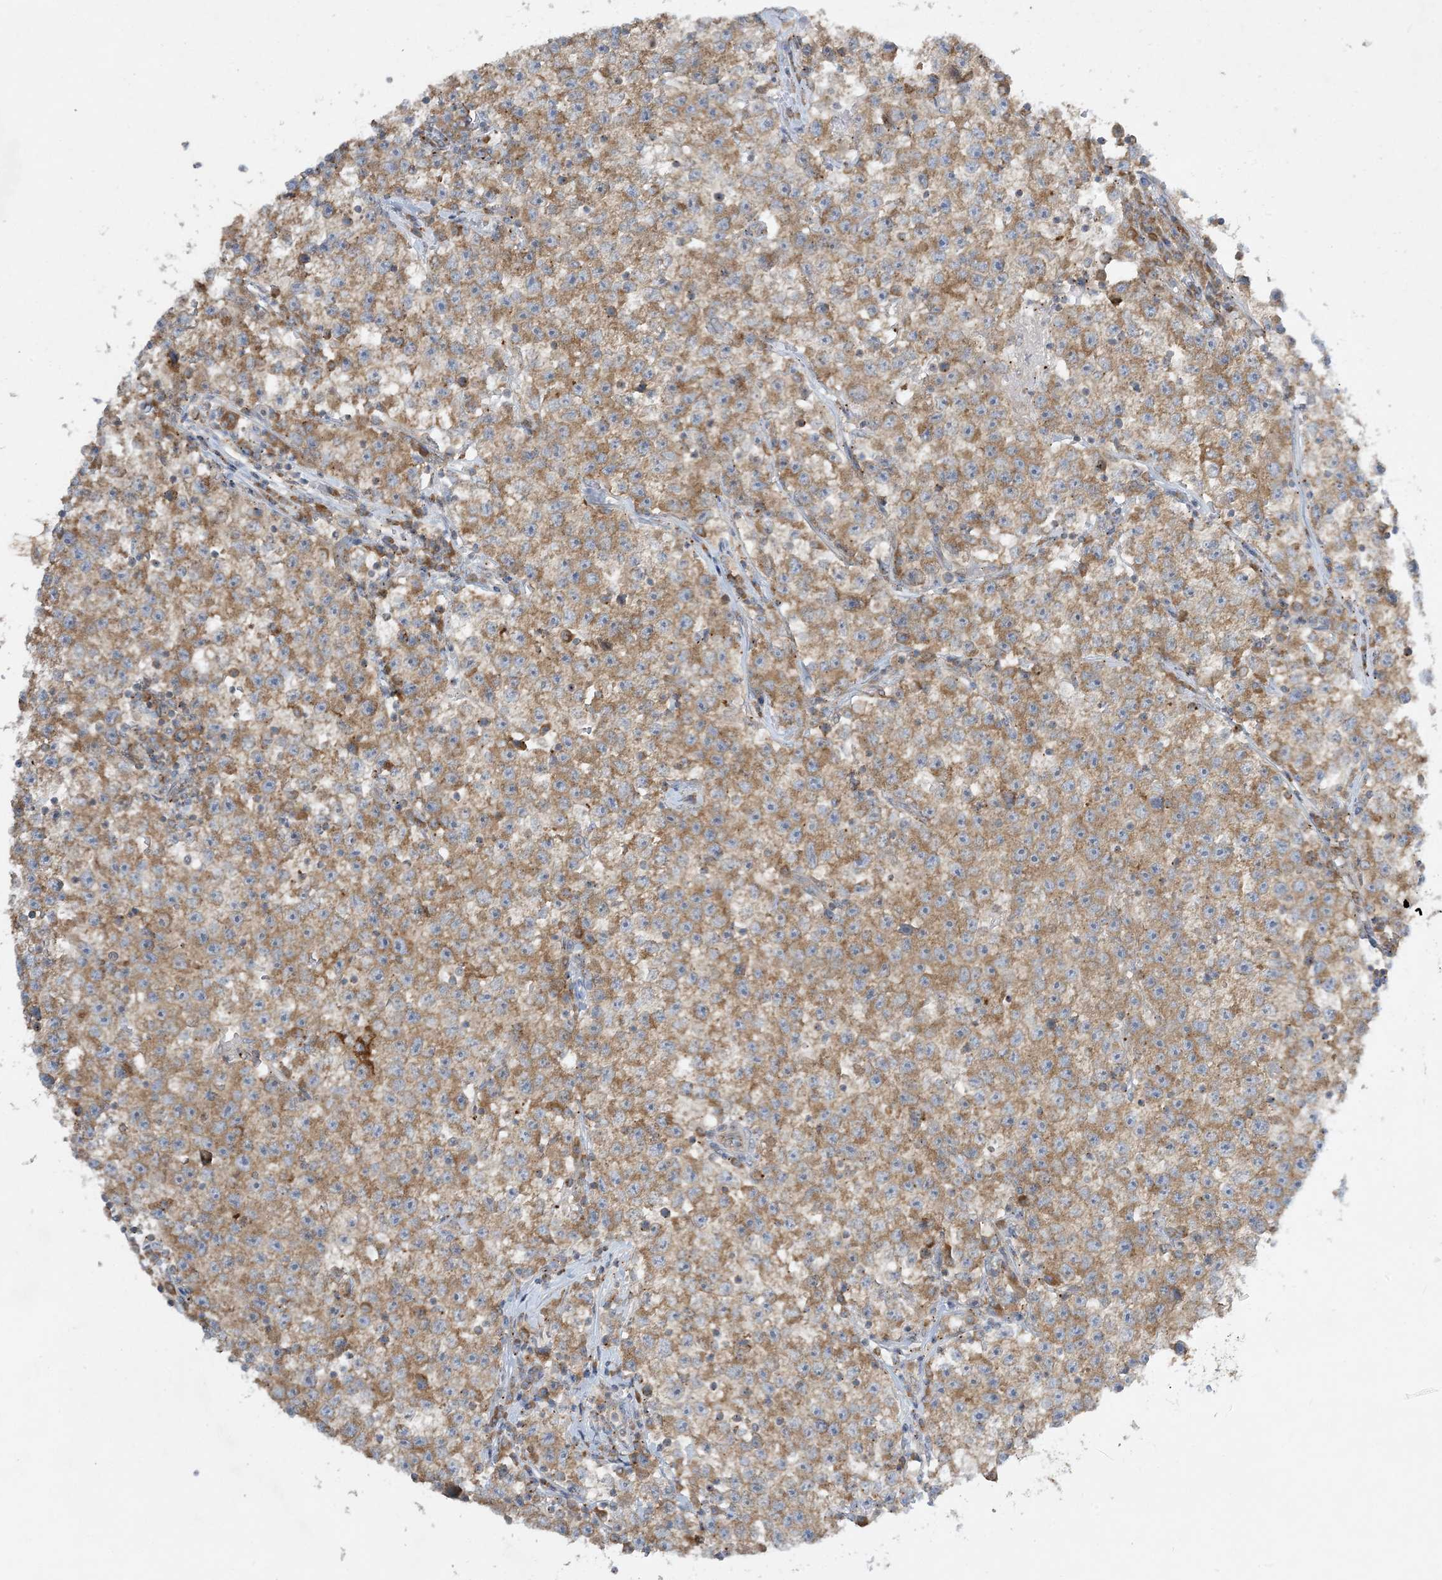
{"staining": {"intensity": "moderate", "quantity": ">75%", "location": "cytoplasmic/membranous"}, "tissue": "testis cancer", "cell_type": "Tumor cells", "image_type": "cancer", "snomed": [{"axis": "morphology", "description": "Seminoma, NOS"}, {"axis": "topography", "description": "Testis"}], "caption": "Tumor cells display medium levels of moderate cytoplasmic/membranous staining in approximately >75% of cells in testis seminoma.", "gene": "RPP40", "patient": {"sex": "male", "age": 22}}